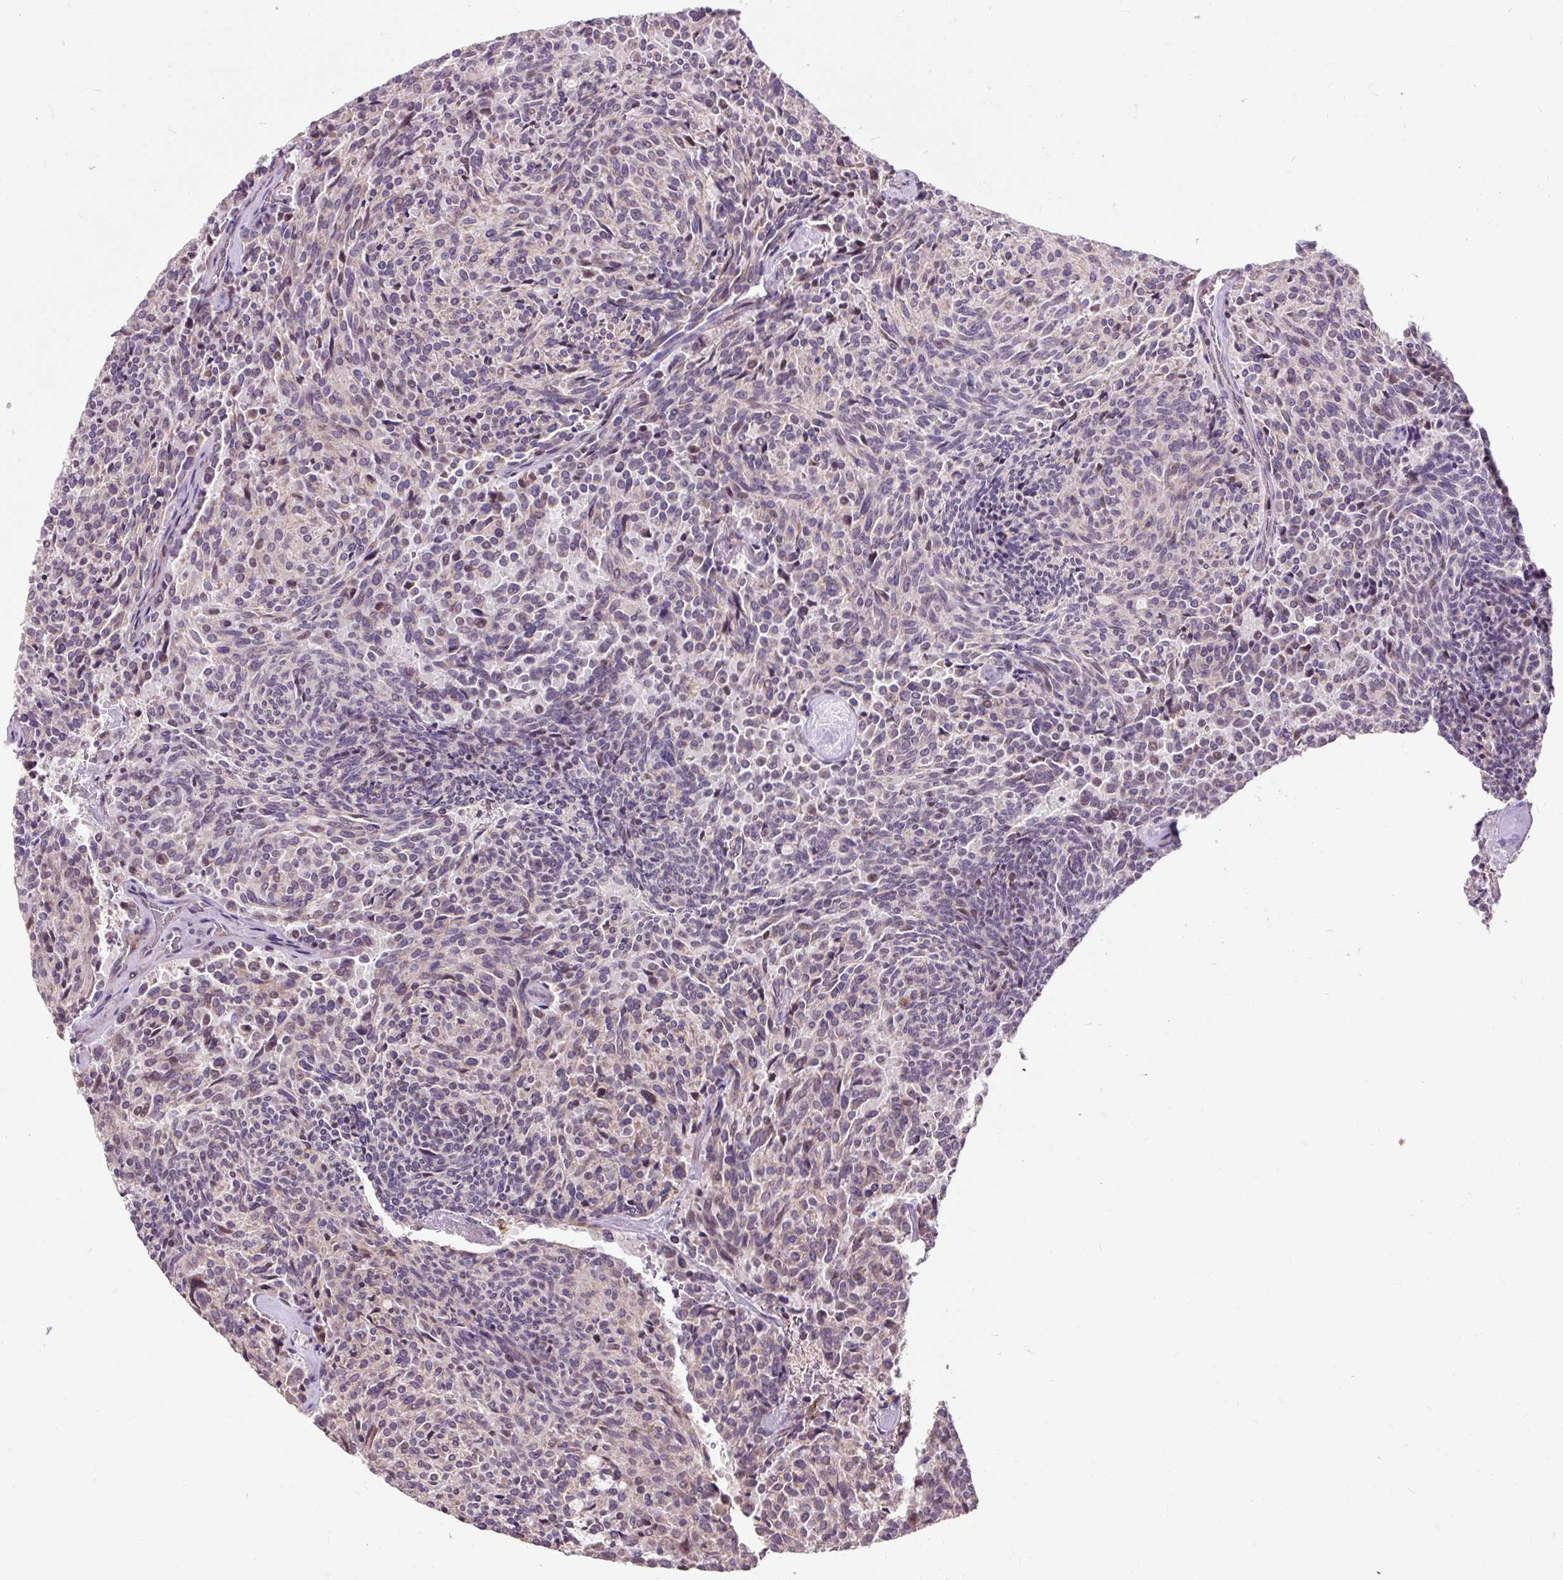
{"staining": {"intensity": "weak", "quantity": "<25%", "location": "cytoplasmic/membranous"}, "tissue": "carcinoid", "cell_type": "Tumor cells", "image_type": "cancer", "snomed": [{"axis": "morphology", "description": "Carcinoid, malignant, NOS"}, {"axis": "topography", "description": "Pancreas"}], "caption": "DAB (3,3'-diaminobenzidine) immunohistochemical staining of human carcinoid (malignant) displays no significant staining in tumor cells.", "gene": "PRIMPOL", "patient": {"sex": "female", "age": 54}}